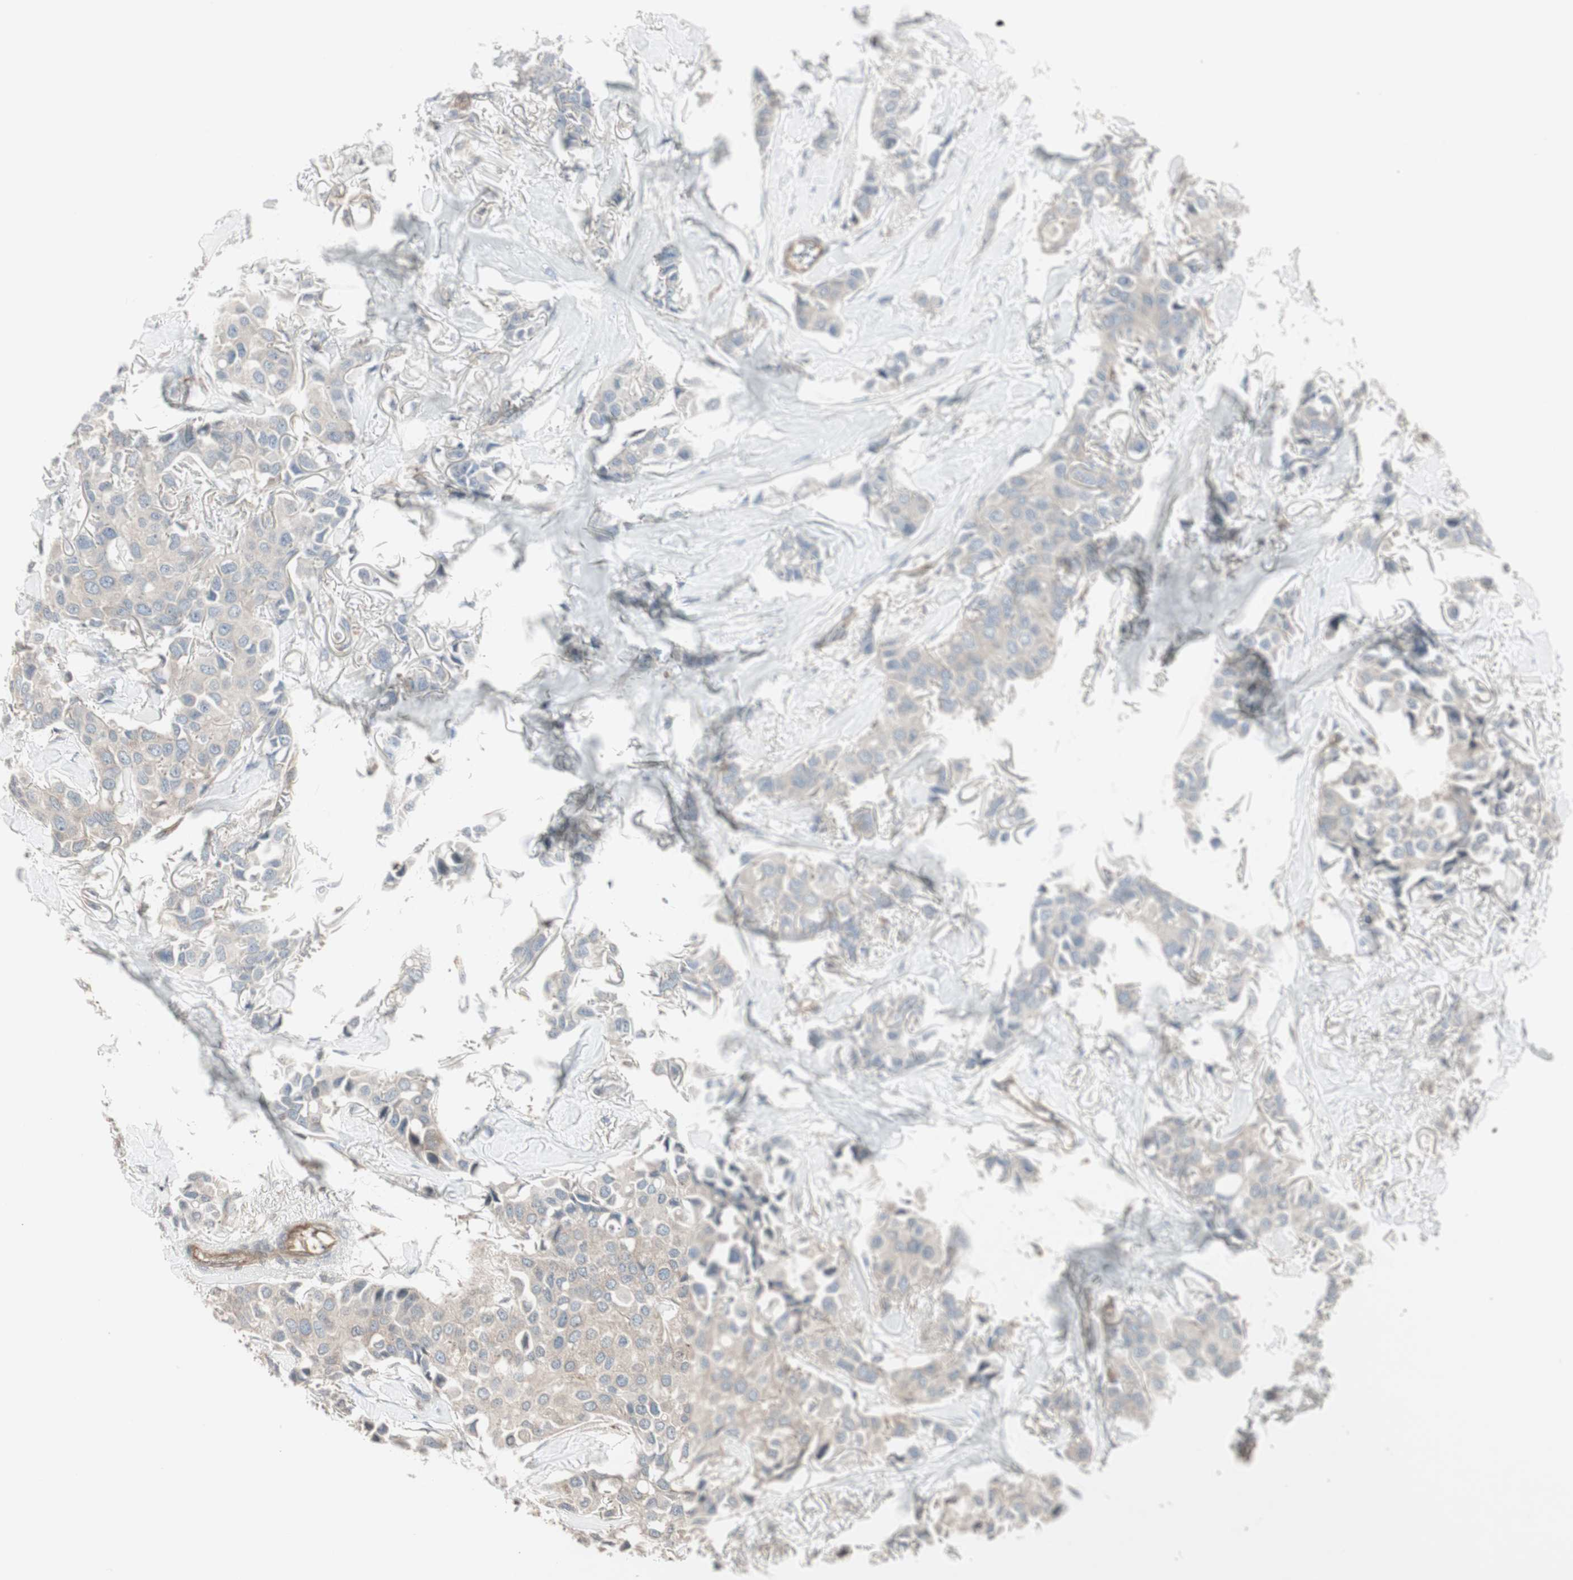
{"staining": {"intensity": "weak", "quantity": ">75%", "location": "cytoplasmic/membranous"}, "tissue": "breast cancer", "cell_type": "Tumor cells", "image_type": "cancer", "snomed": [{"axis": "morphology", "description": "Duct carcinoma"}, {"axis": "topography", "description": "Breast"}], "caption": "Tumor cells show low levels of weak cytoplasmic/membranous expression in about >75% of cells in human breast cancer.", "gene": "ARHGEF1", "patient": {"sex": "female", "age": 80}}